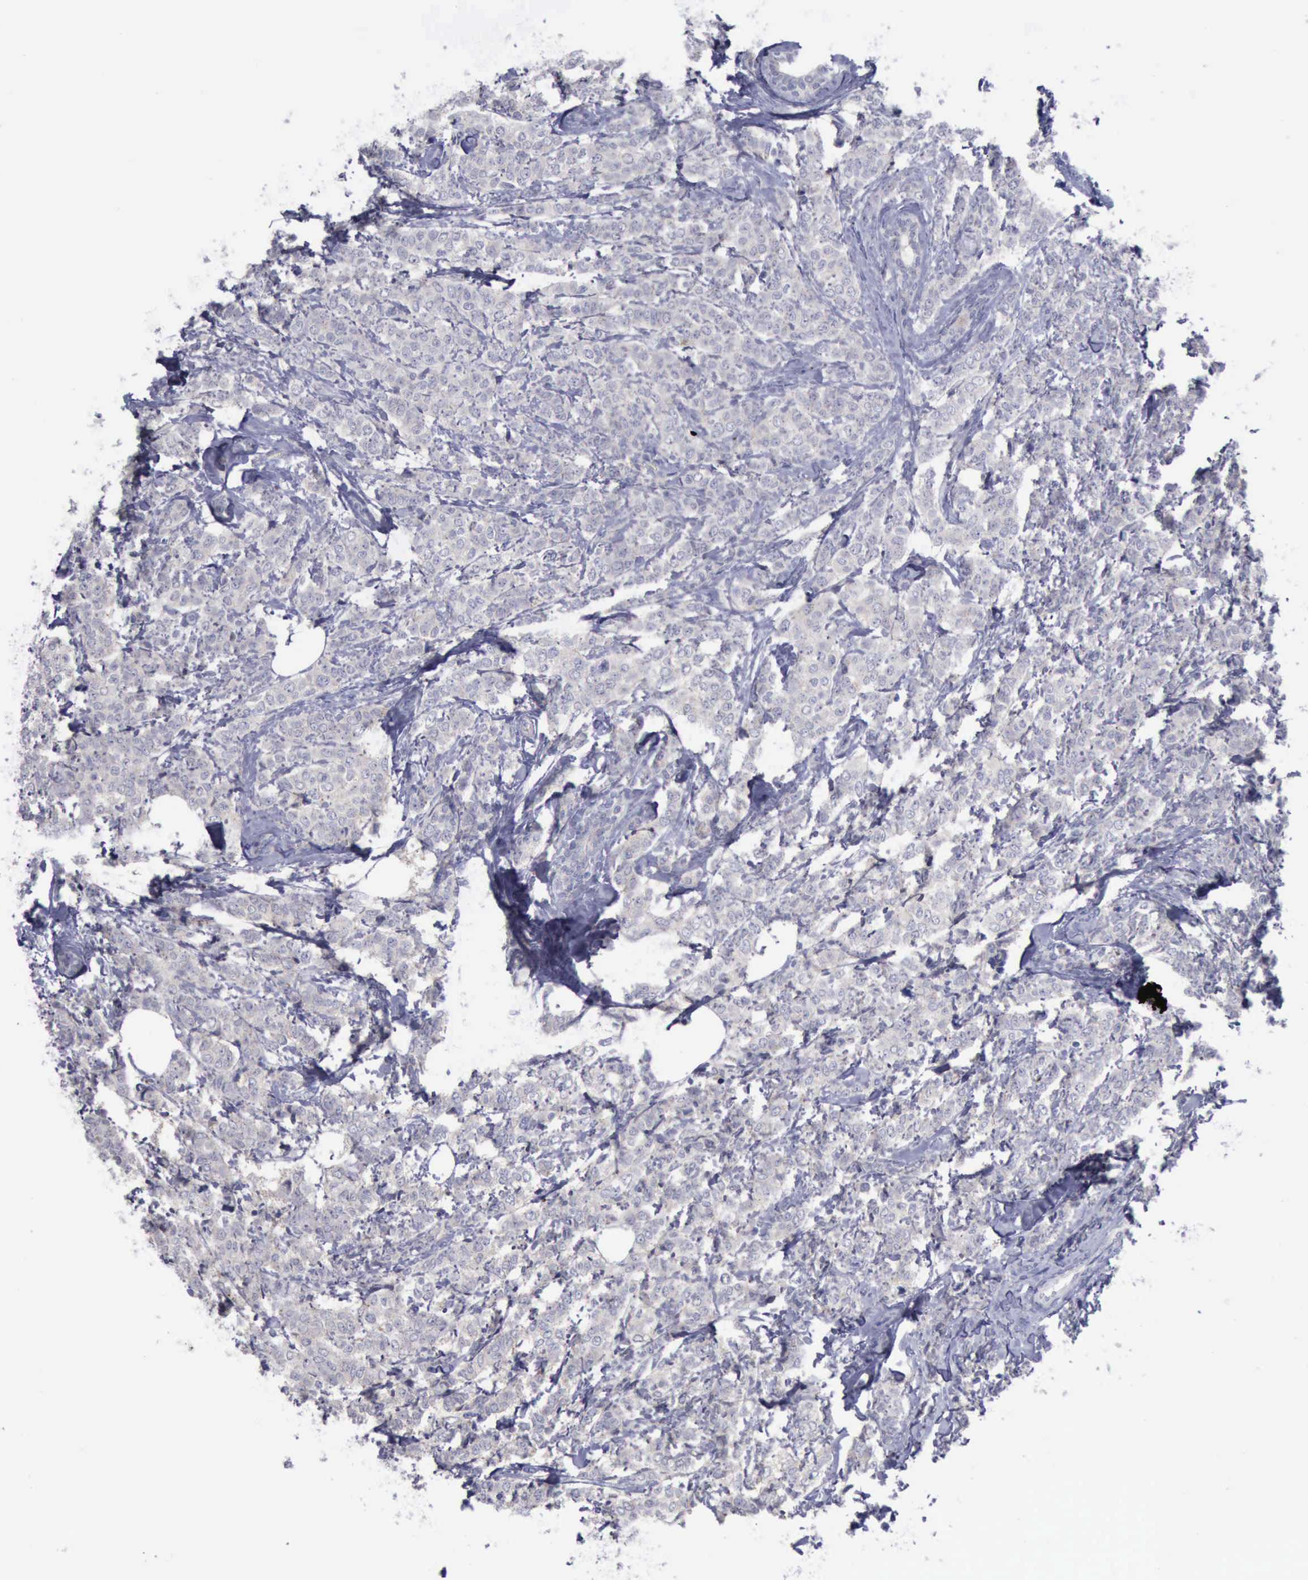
{"staining": {"intensity": "negative", "quantity": "none", "location": "none"}, "tissue": "breast cancer", "cell_type": "Tumor cells", "image_type": "cancer", "snomed": [{"axis": "morphology", "description": "Lobular carcinoma"}, {"axis": "topography", "description": "Breast"}], "caption": "Immunohistochemistry photomicrograph of neoplastic tissue: breast cancer stained with DAB exhibits no significant protein expression in tumor cells.", "gene": "SATB2", "patient": {"sex": "female", "age": 60}}